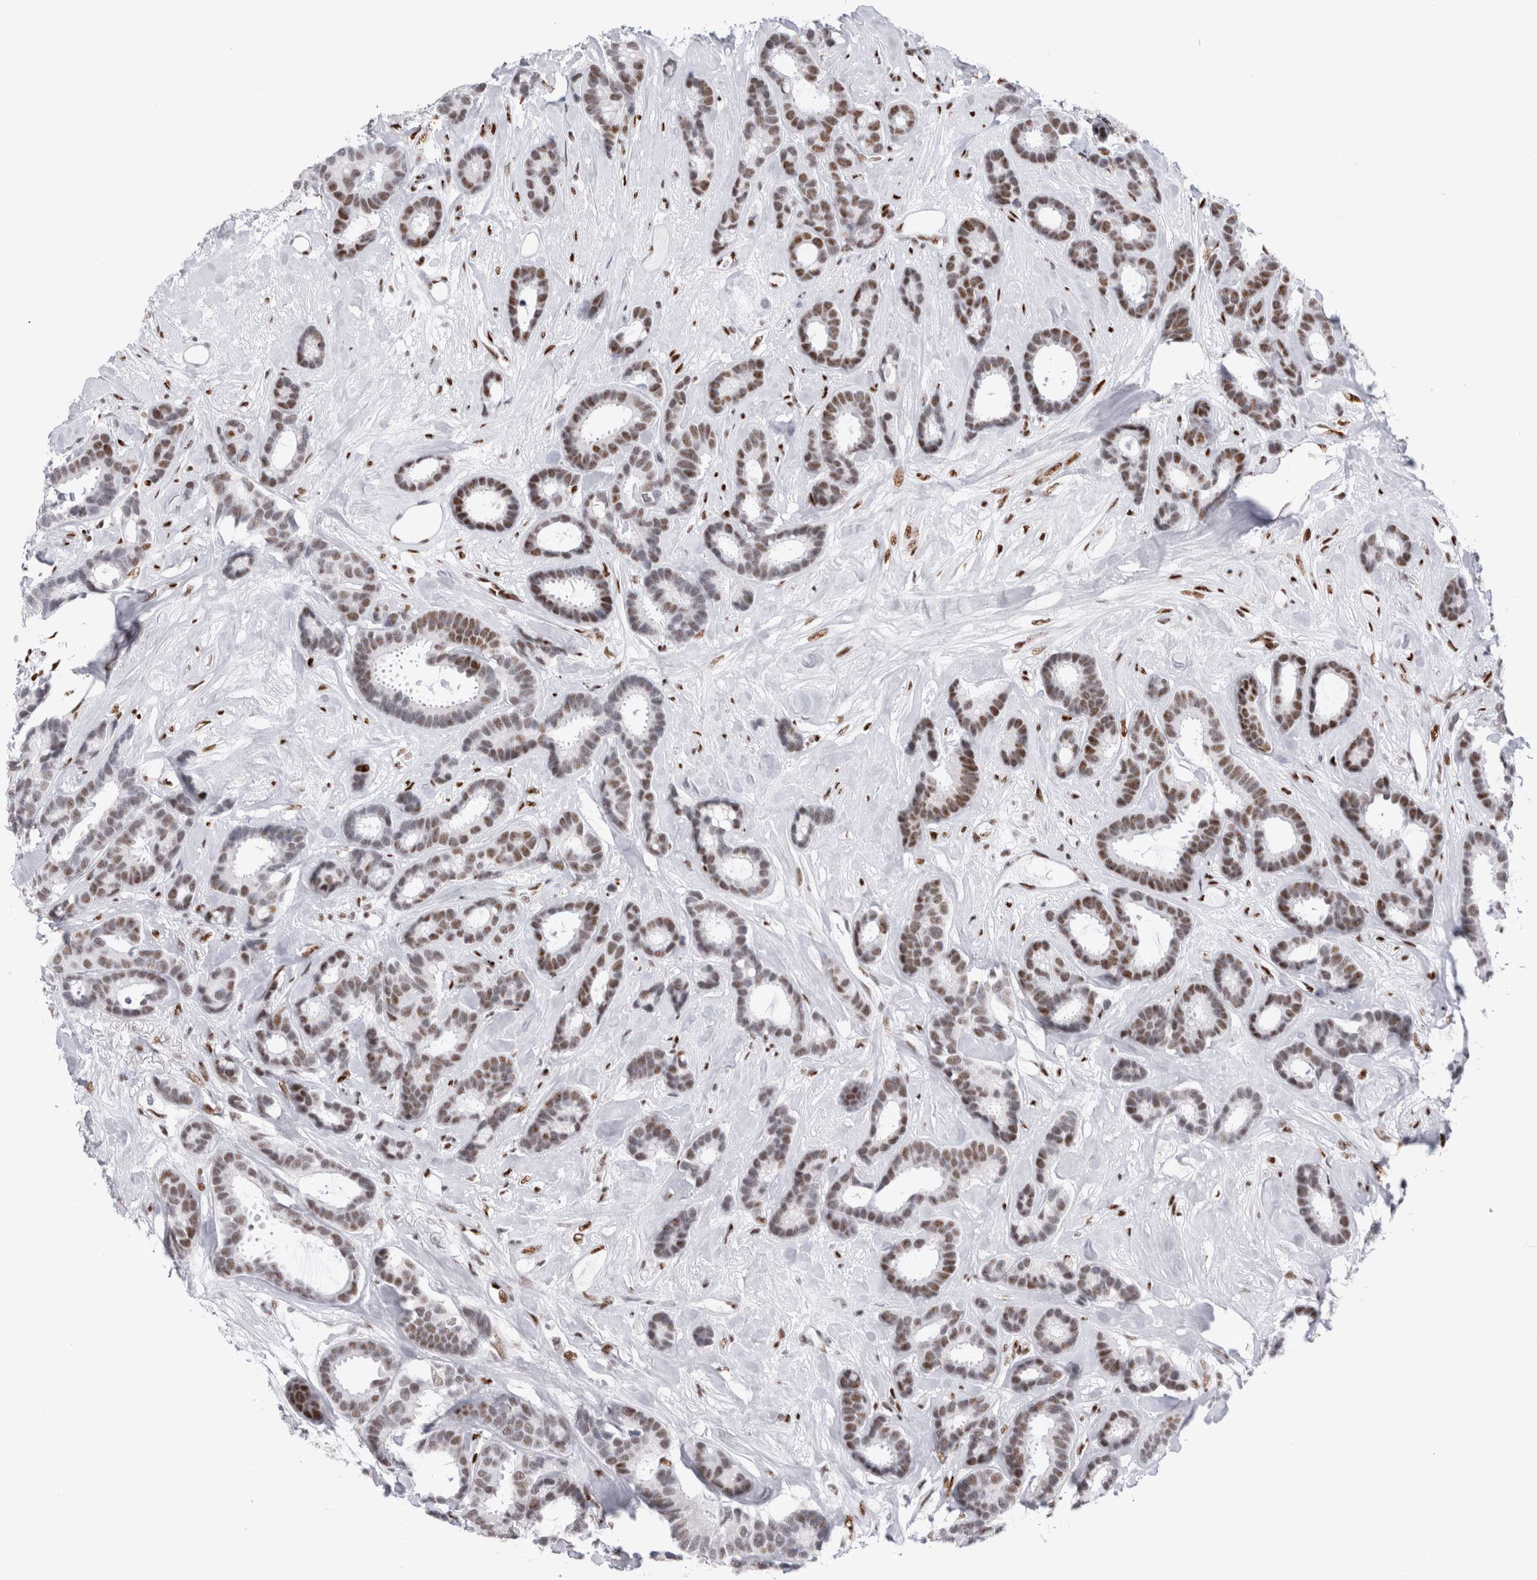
{"staining": {"intensity": "moderate", "quantity": ">75%", "location": "nuclear"}, "tissue": "breast cancer", "cell_type": "Tumor cells", "image_type": "cancer", "snomed": [{"axis": "morphology", "description": "Duct carcinoma"}, {"axis": "topography", "description": "Breast"}], "caption": "Tumor cells reveal moderate nuclear expression in about >75% of cells in breast infiltrating ductal carcinoma. The staining was performed using DAB to visualize the protein expression in brown, while the nuclei were stained in blue with hematoxylin (Magnification: 20x).", "gene": "RBM6", "patient": {"sex": "female", "age": 87}}